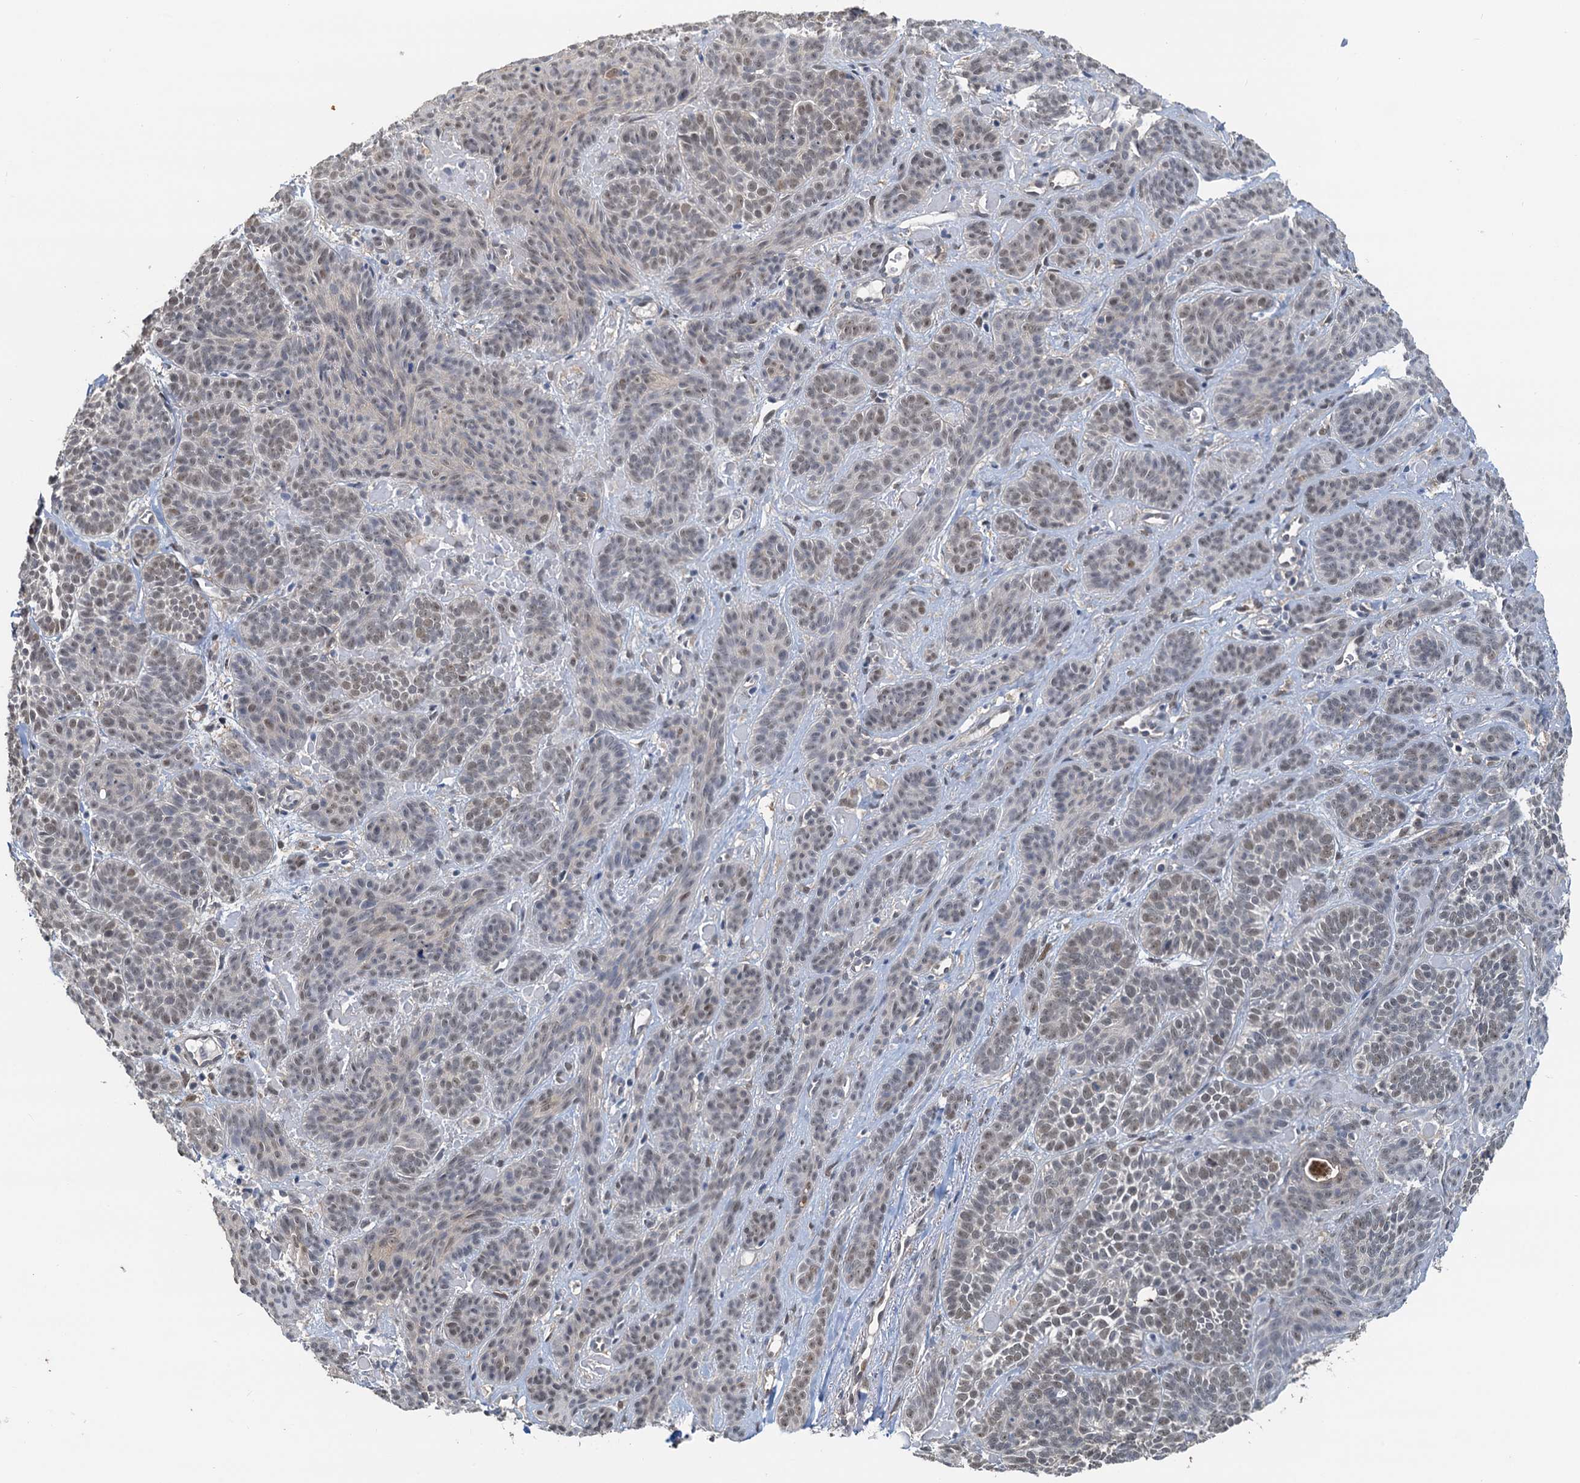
{"staining": {"intensity": "weak", "quantity": "25%-75%", "location": "nuclear"}, "tissue": "skin cancer", "cell_type": "Tumor cells", "image_type": "cancer", "snomed": [{"axis": "morphology", "description": "Basal cell carcinoma"}, {"axis": "topography", "description": "Skin"}], "caption": "About 25%-75% of tumor cells in skin basal cell carcinoma show weak nuclear protein staining as visualized by brown immunohistochemical staining.", "gene": "SPINDOC", "patient": {"sex": "male", "age": 85}}